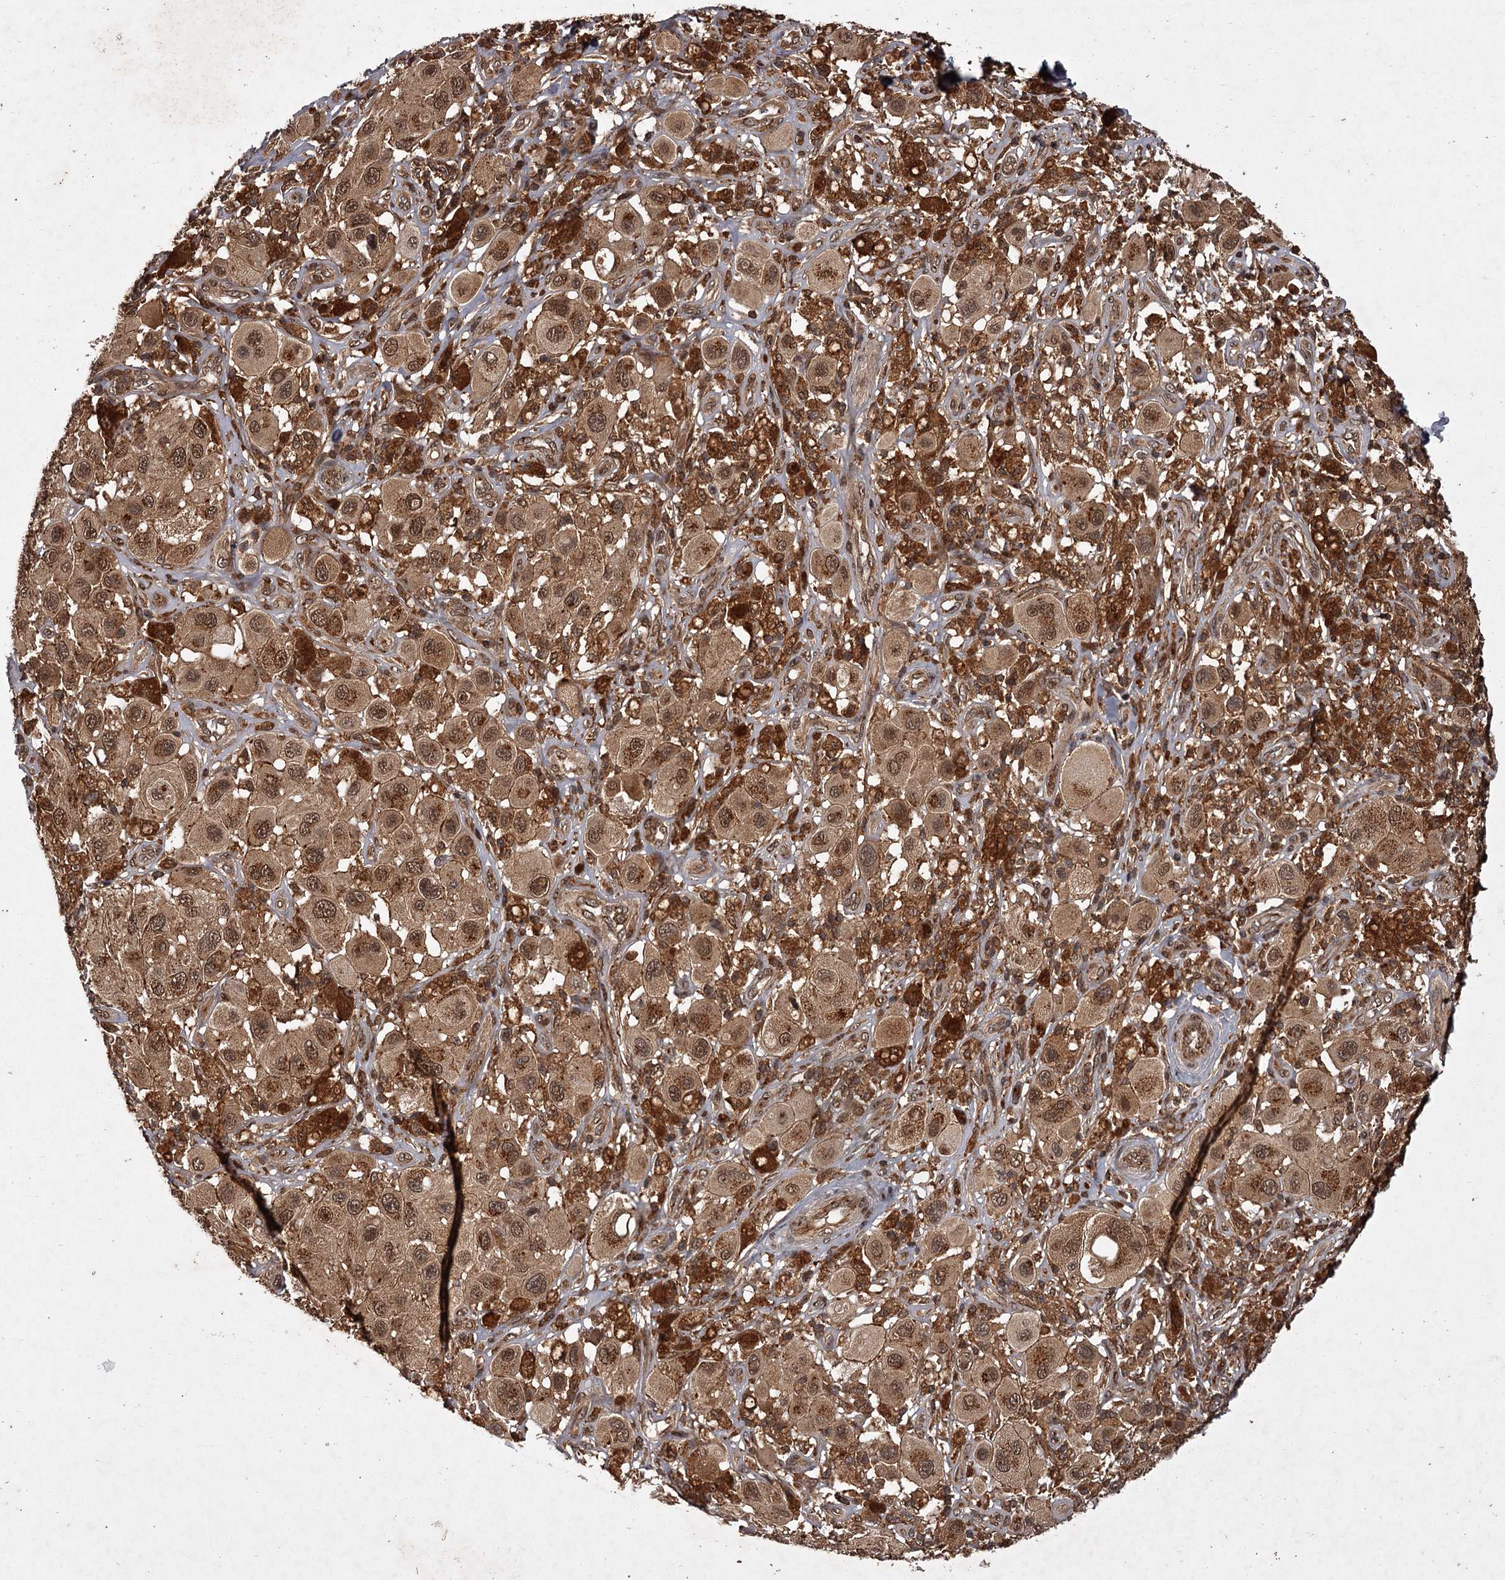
{"staining": {"intensity": "moderate", "quantity": ">75%", "location": "cytoplasmic/membranous,nuclear"}, "tissue": "melanoma", "cell_type": "Tumor cells", "image_type": "cancer", "snomed": [{"axis": "morphology", "description": "Malignant melanoma, Metastatic site"}, {"axis": "topography", "description": "Skin"}], "caption": "Protein staining of malignant melanoma (metastatic site) tissue exhibits moderate cytoplasmic/membranous and nuclear expression in approximately >75% of tumor cells.", "gene": "TBC1D23", "patient": {"sex": "male", "age": 41}}